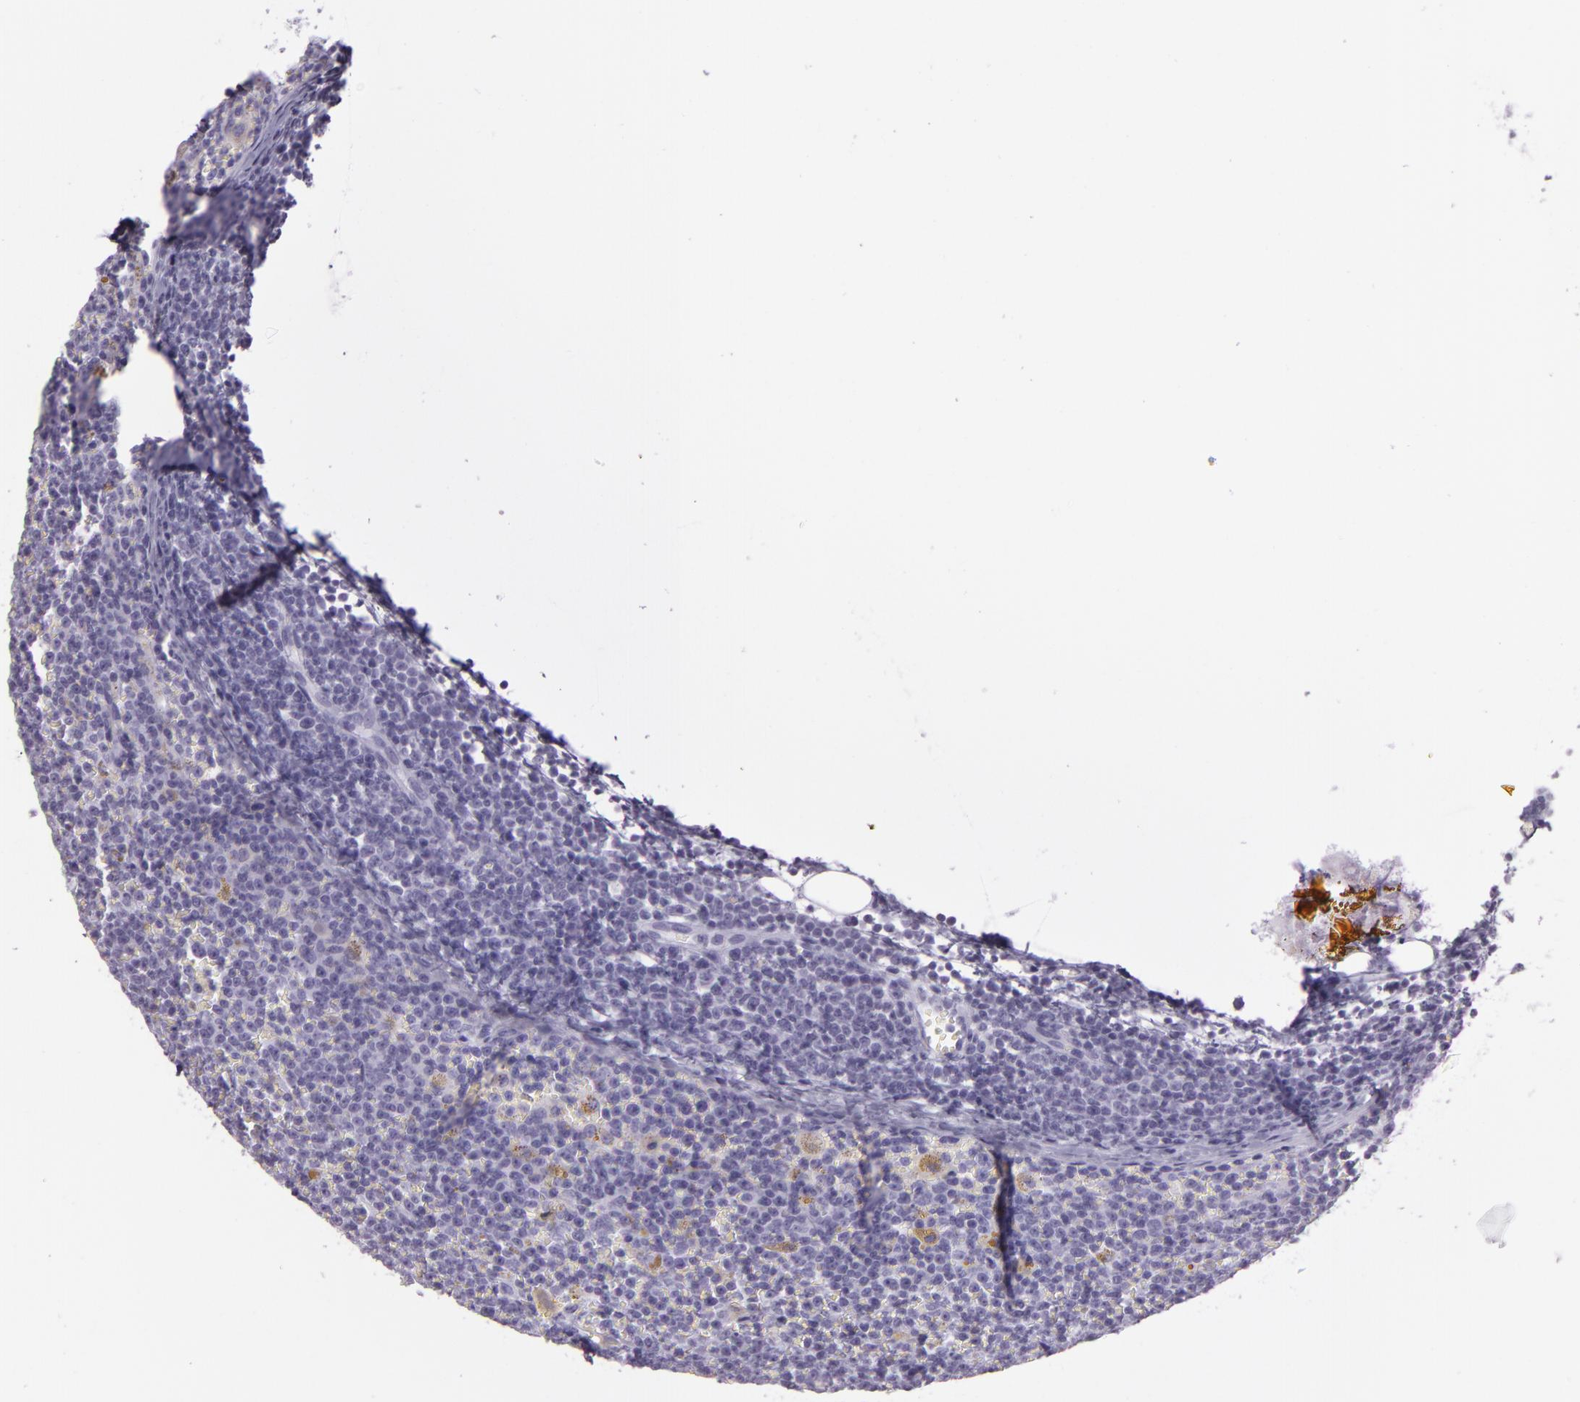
{"staining": {"intensity": "negative", "quantity": "none", "location": "none"}, "tissue": "lymphoma", "cell_type": "Tumor cells", "image_type": "cancer", "snomed": [{"axis": "morphology", "description": "Malignant lymphoma, non-Hodgkin's type, Low grade"}, {"axis": "topography", "description": "Lymph node"}], "caption": "Human malignant lymphoma, non-Hodgkin's type (low-grade) stained for a protein using immunohistochemistry shows no staining in tumor cells.", "gene": "MUC6", "patient": {"sex": "male", "age": 50}}